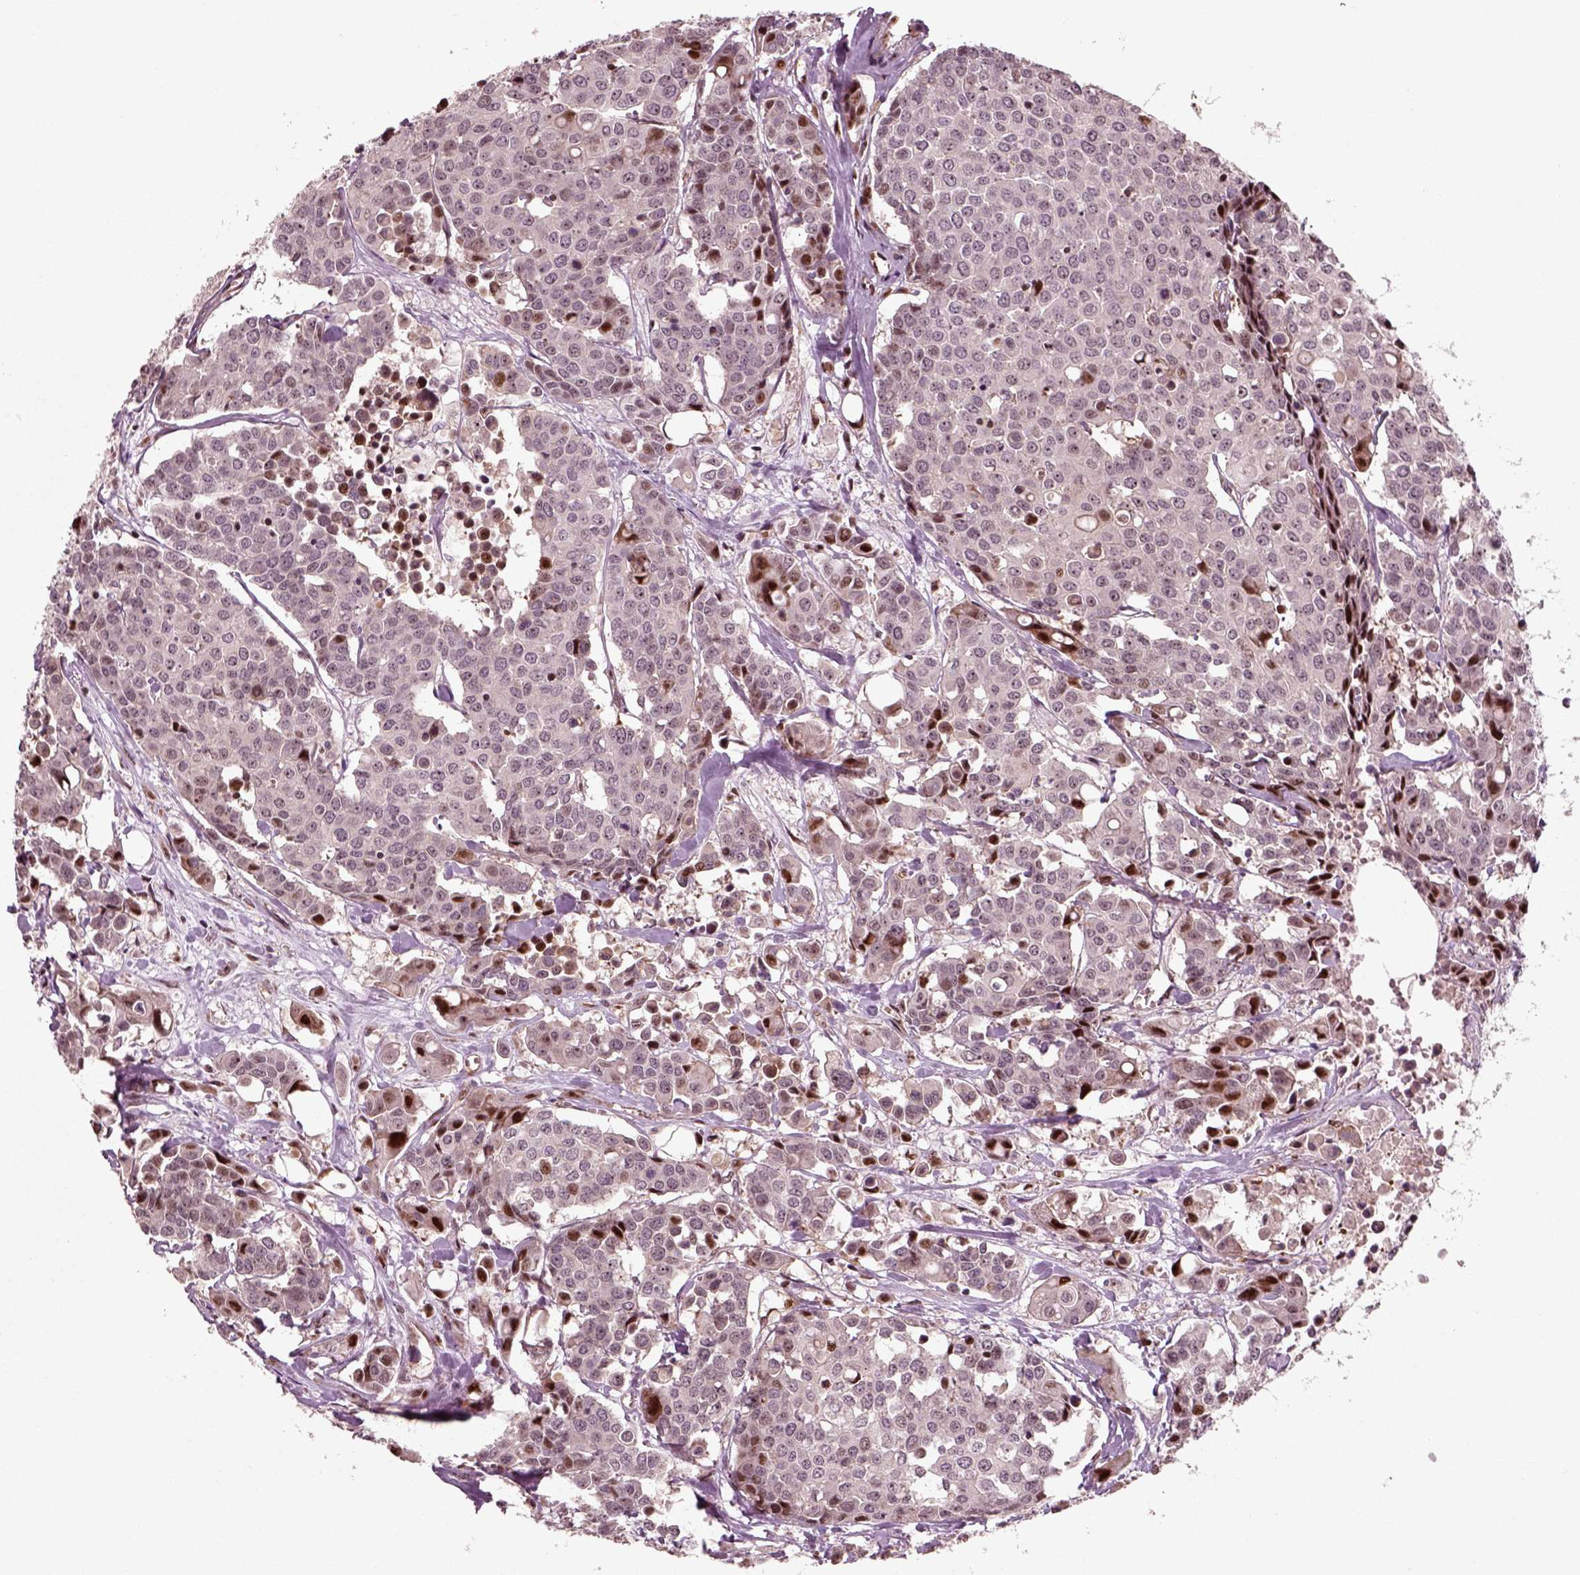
{"staining": {"intensity": "moderate", "quantity": "<25%", "location": "nuclear"}, "tissue": "carcinoid", "cell_type": "Tumor cells", "image_type": "cancer", "snomed": [{"axis": "morphology", "description": "Carcinoid, malignant, NOS"}, {"axis": "topography", "description": "Colon"}], "caption": "Malignant carcinoid stained for a protein shows moderate nuclear positivity in tumor cells. The staining was performed using DAB (3,3'-diaminobenzidine) to visualize the protein expression in brown, while the nuclei were stained in blue with hematoxylin (Magnification: 20x).", "gene": "CDC14A", "patient": {"sex": "male", "age": 81}}